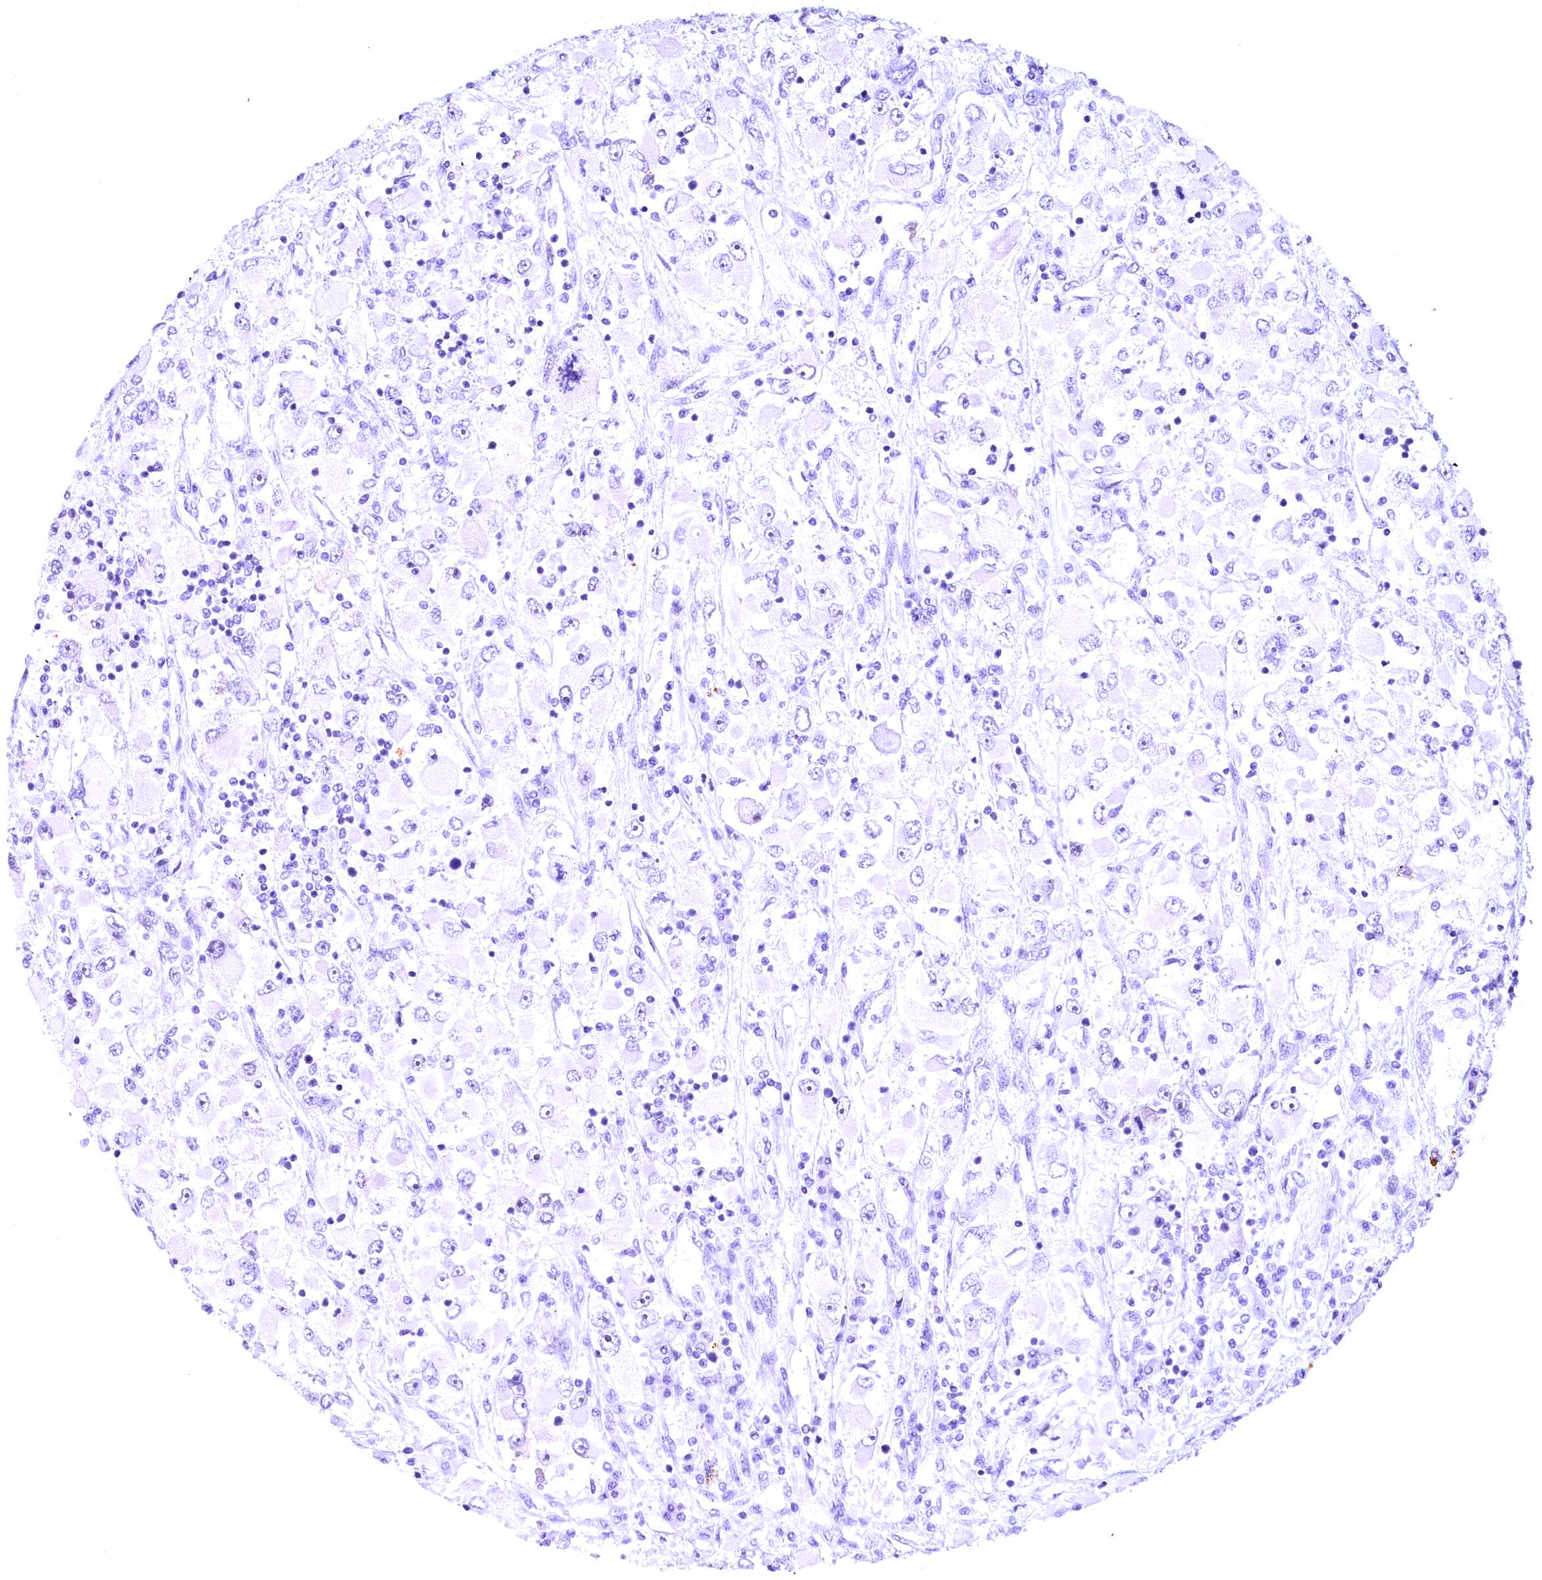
{"staining": {"intensity": "negative", "quantity": "none", "location": "none"}, "tissue": "renal cancer", "cell_type": "Tumor cells", "image_type": "cancer", "snomed": [{"axis": "morphology", "description": "Adenocarcinoma, NOS"}, {"axis": "topography", "description": "Kidney"}], "caption": "An image of renal adenocarcinoma stained for a protein shows no brown staining in tumor cells. (DAB immunohistochemistry (IHC), high magnification).", "gene": "CCDC106", "patient": {"sex": "female", "age": 52}}